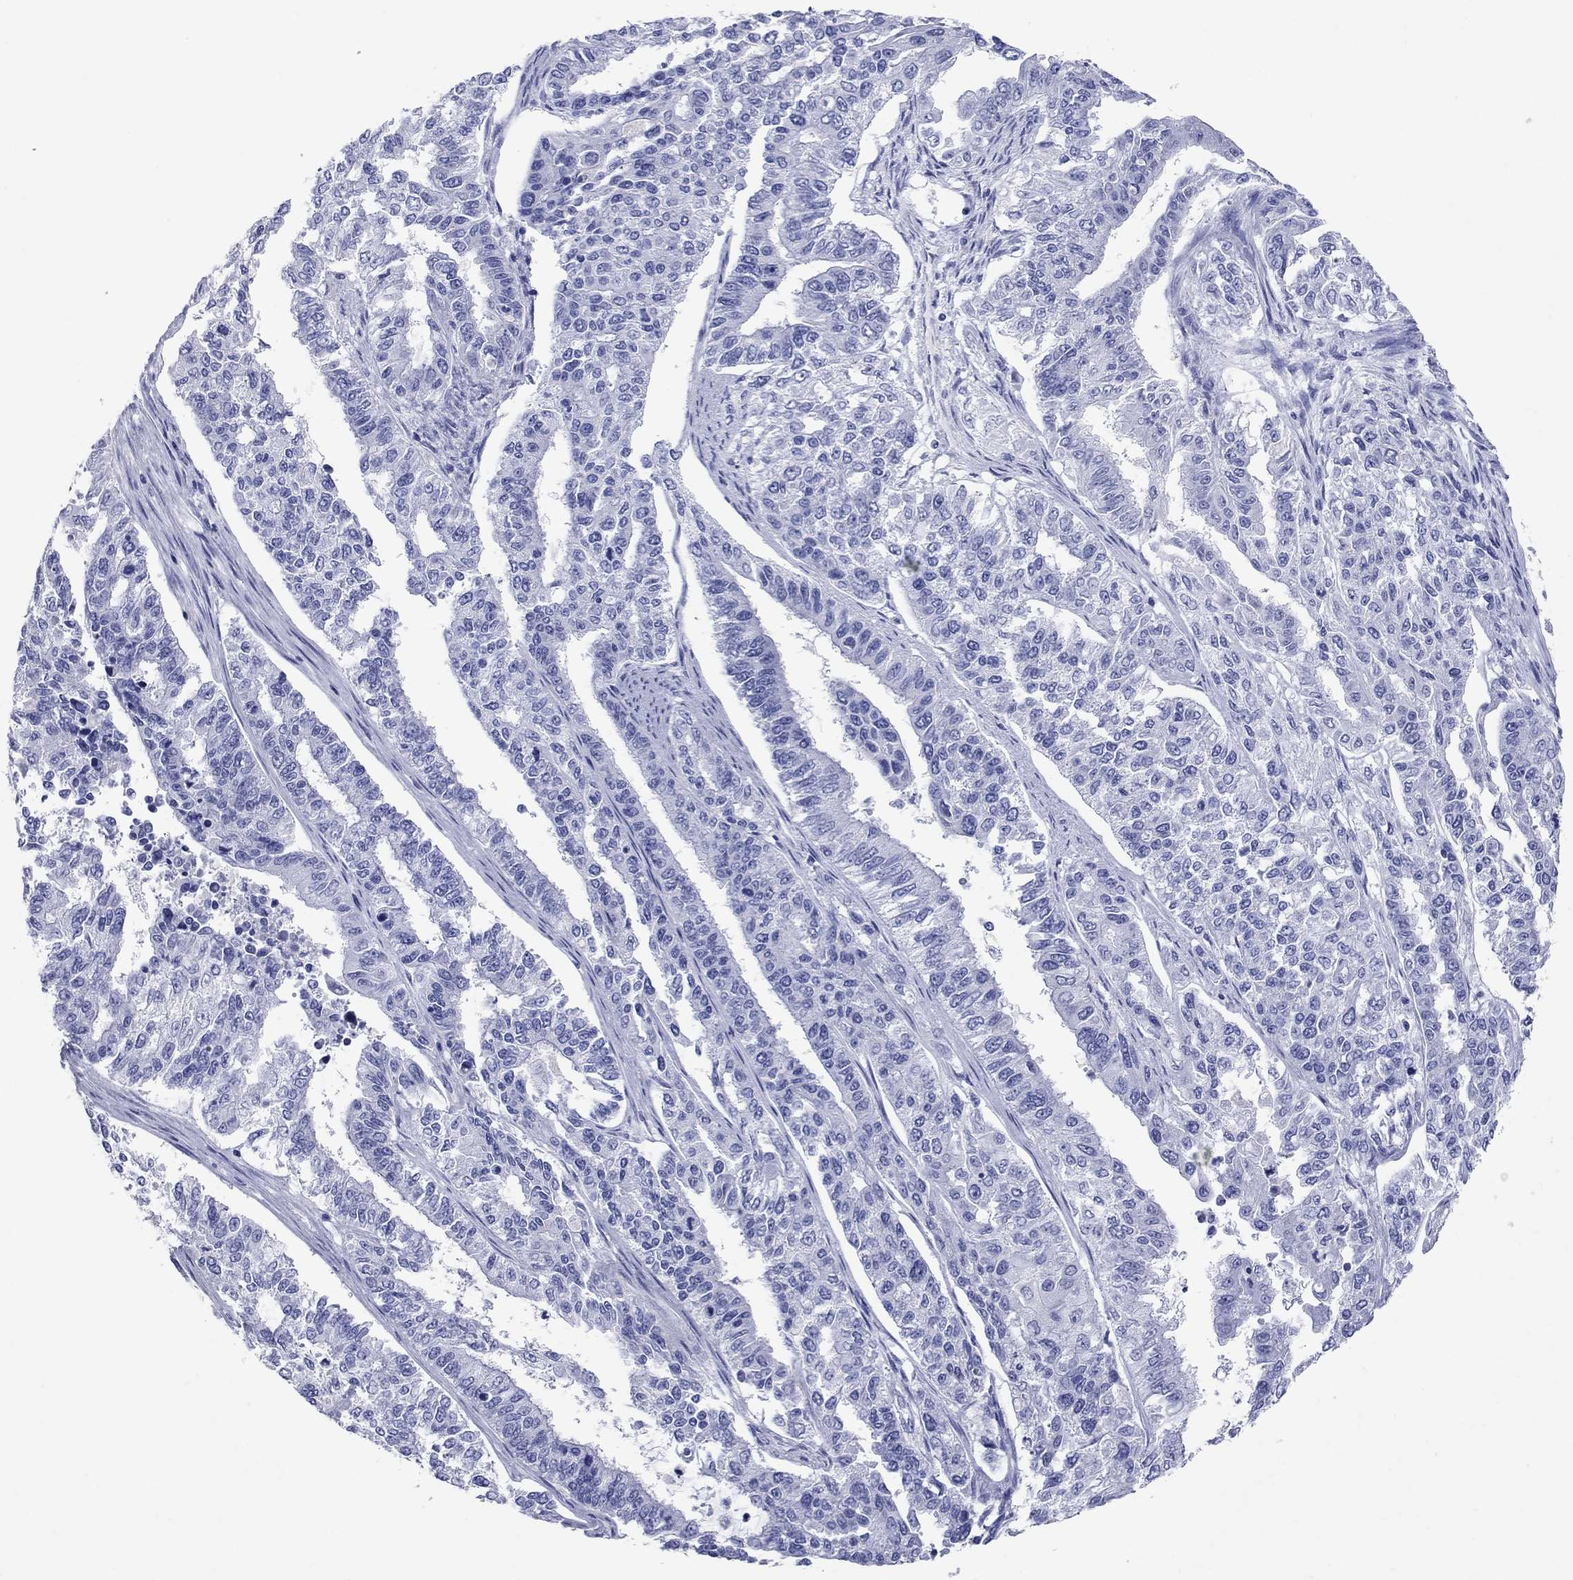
{"staining": {"intensity": "negative", "quantity": "none", "location": "none"}, "tissue": "endometrial cancer", "cell_type": "Tumor cells", "image_type": "cancer", "snomed": [{"axis": "morphology", "description": "Adenocarcinoma, NOS"}, {"axis": "topography", "description": "Uterus"}], "caption": "The IHC photomicrograph has no significant expression in tumor cells of endometrial cancer tissue.", "gene": "ATP4A", "patient": {"sex": "female", "age": 59}}